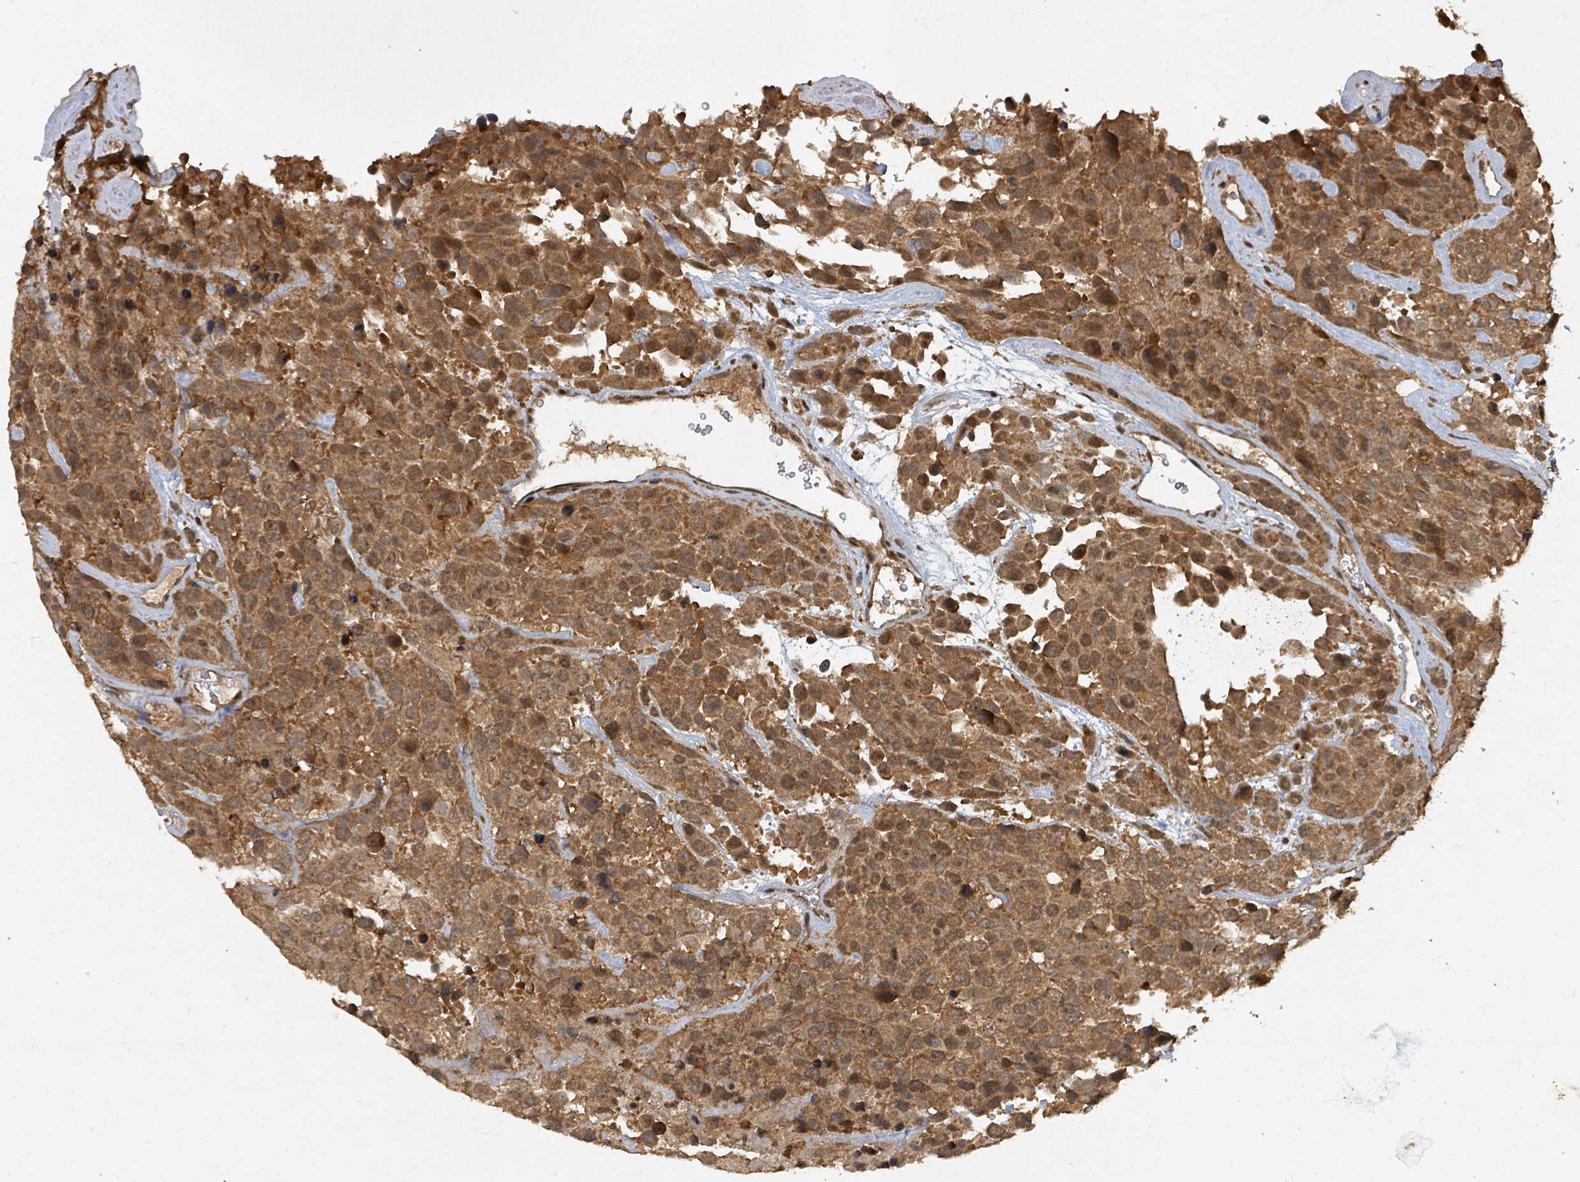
{"staining": {"intensity": "moderate", "quantity": ">75%", "location": "cytoplasmic/membranous,nuclear"}, "tissue": "urothelial cancer", "cell_type": "Tumor cells", "image_type": "cancer", "snomed": [{"axis": "morphology", "description": "Urothelial carcinoma, High grade"}, {"axis": "topography", "description": "Urinary bladder"}], "caption": "Immunohistochemical staining of urothelial carcinoma (high-grade) reveals moderate cytoplasmic/membranous and nuclear protein staining in about >75% of tumor cells. Using DAB (3,3'-diaminobenzidine) (brown) and hematoxylin (blue) stains, captured at high magnification using brightfield microscopy.", "gene": "KDM4E", "patient": {"sex": "female", "age": 70}}